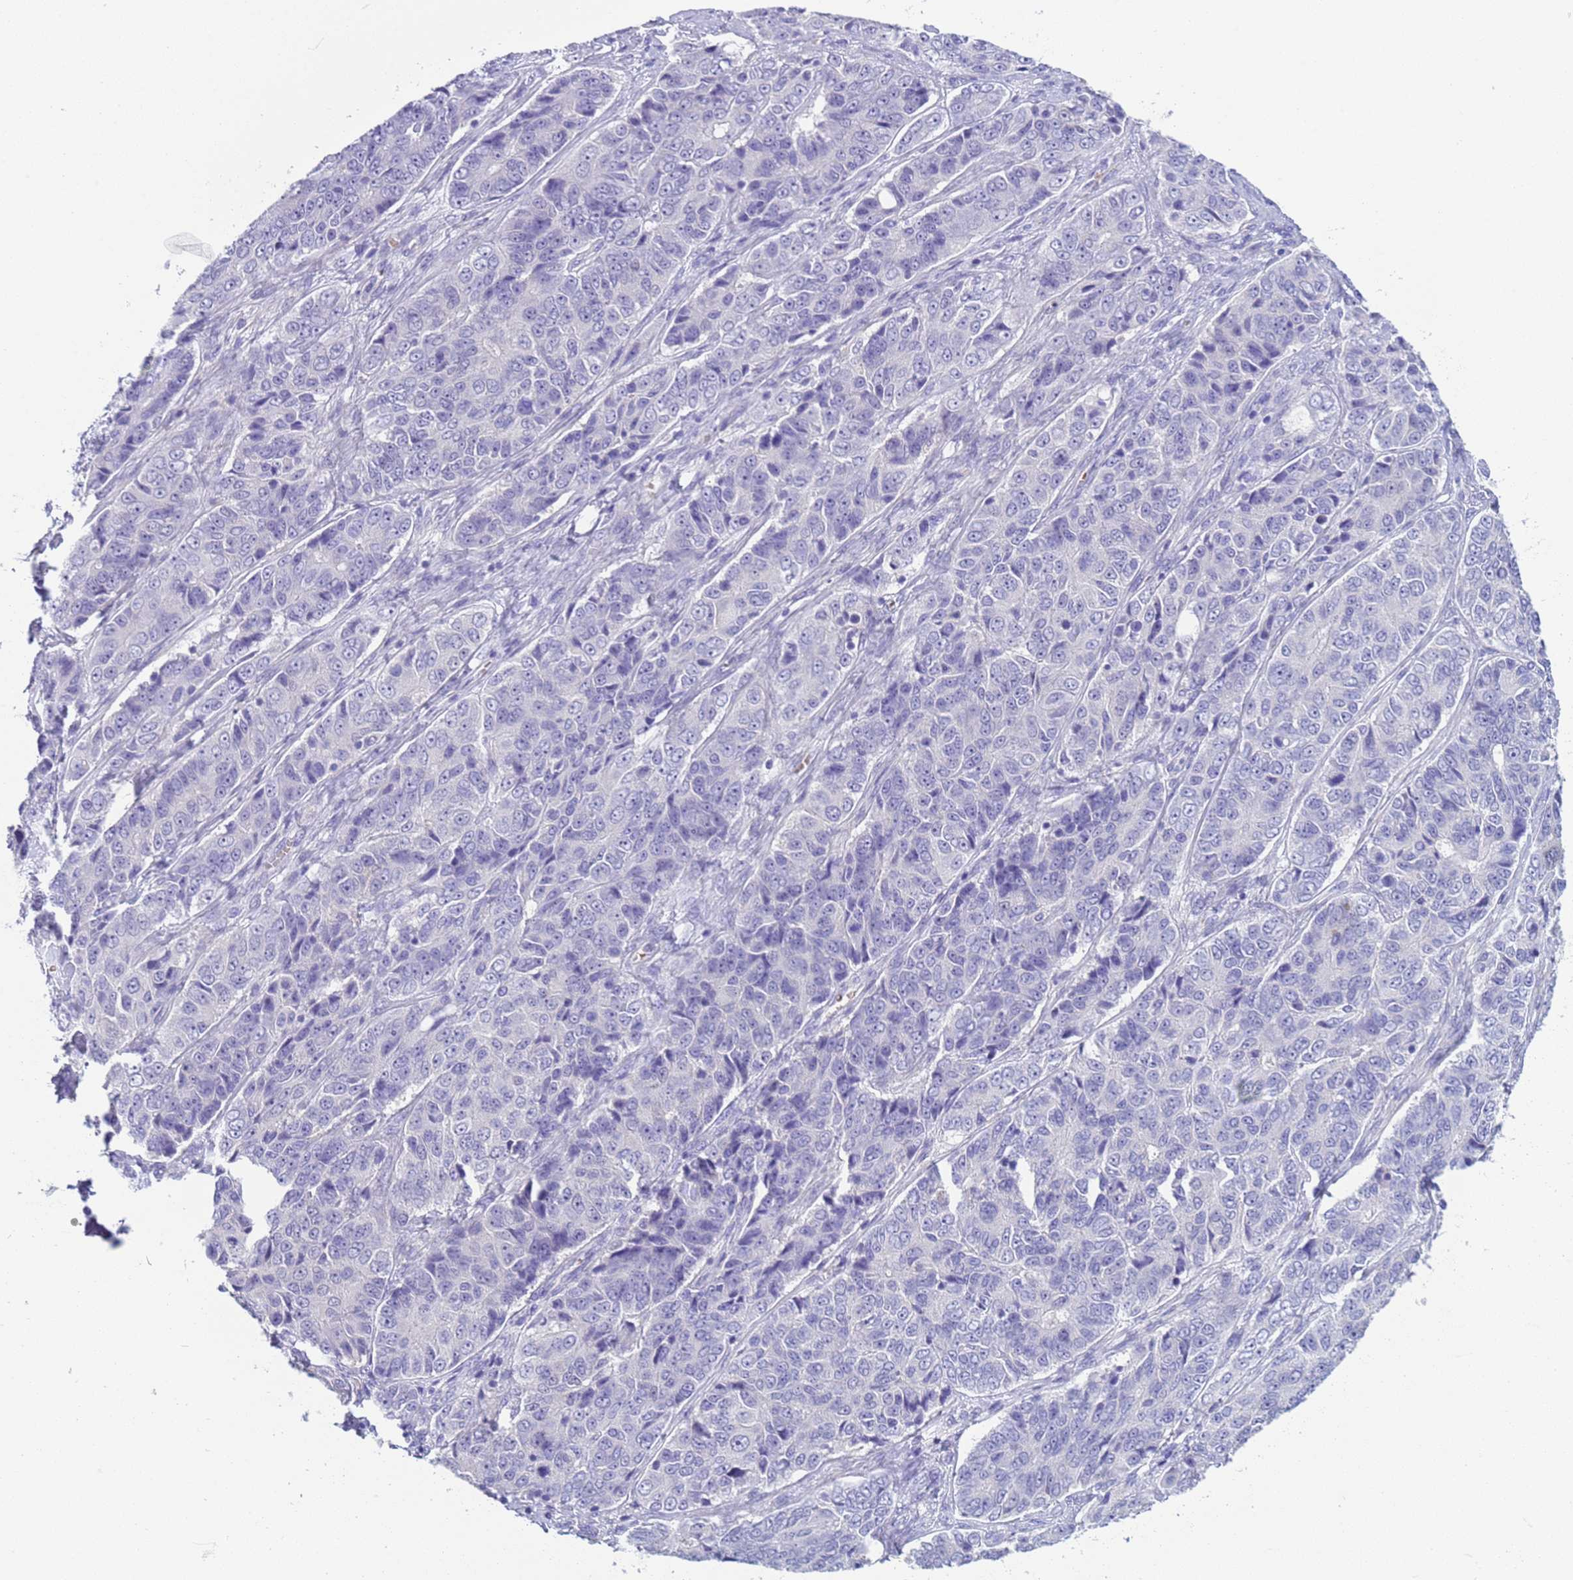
{"staining": {"intensity": "negative", "quantity": "none", "location": "none"}, "tissue": "ovarian cancer", "cell_type": "Tumor cells", "image_type": "cancer", "snomed": [{"axis": "morphology", "description": "Carcinoma, endometroid"}, {"axis": "topography", "description": "Ovary"}], "caption": "IHC of human ovarian cancer shows no staining in tumor cells.", "gene": "KBTBD3", "patient": {"sex": "female", "age": 51}}